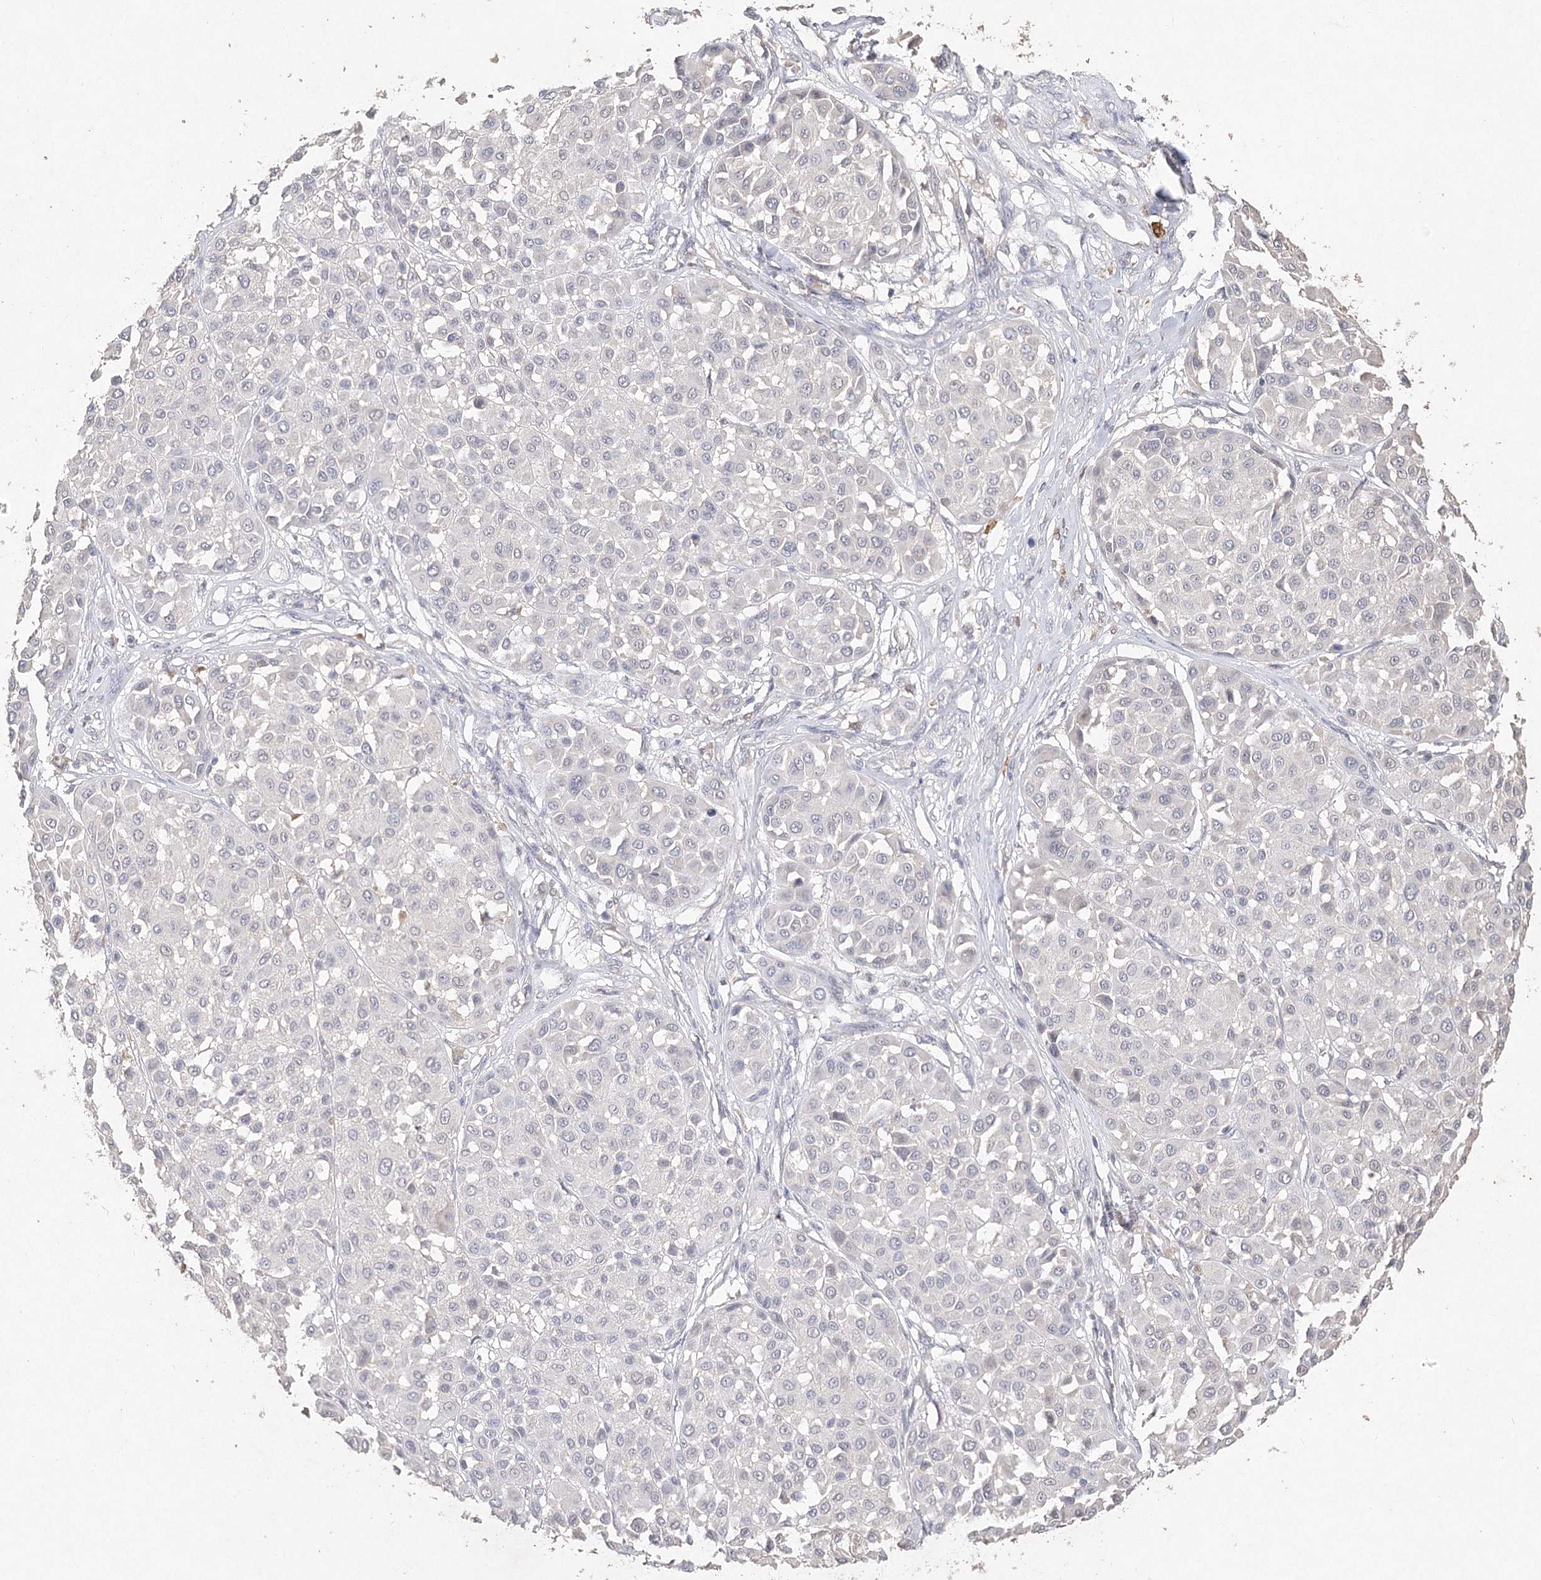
{"staining": {"intensity": "negative", "quantity": "none", "location": "none"}, "tissue": "melanoma", "cell_type": "Tumor cells", "image_type": "cancer", "snomed": [{"axis": "morphology", "description": "Malignant melanoma, Metastatic site"}, {"axis": "topography", "description": "Soft tissue"}], "caption": "Immunohistochemical staining of malignant melanoma (metastatic site) shows no significant staining in tumor cells.", "gene": "ARSI", "patient": {"sex": "male", "age": 41}}